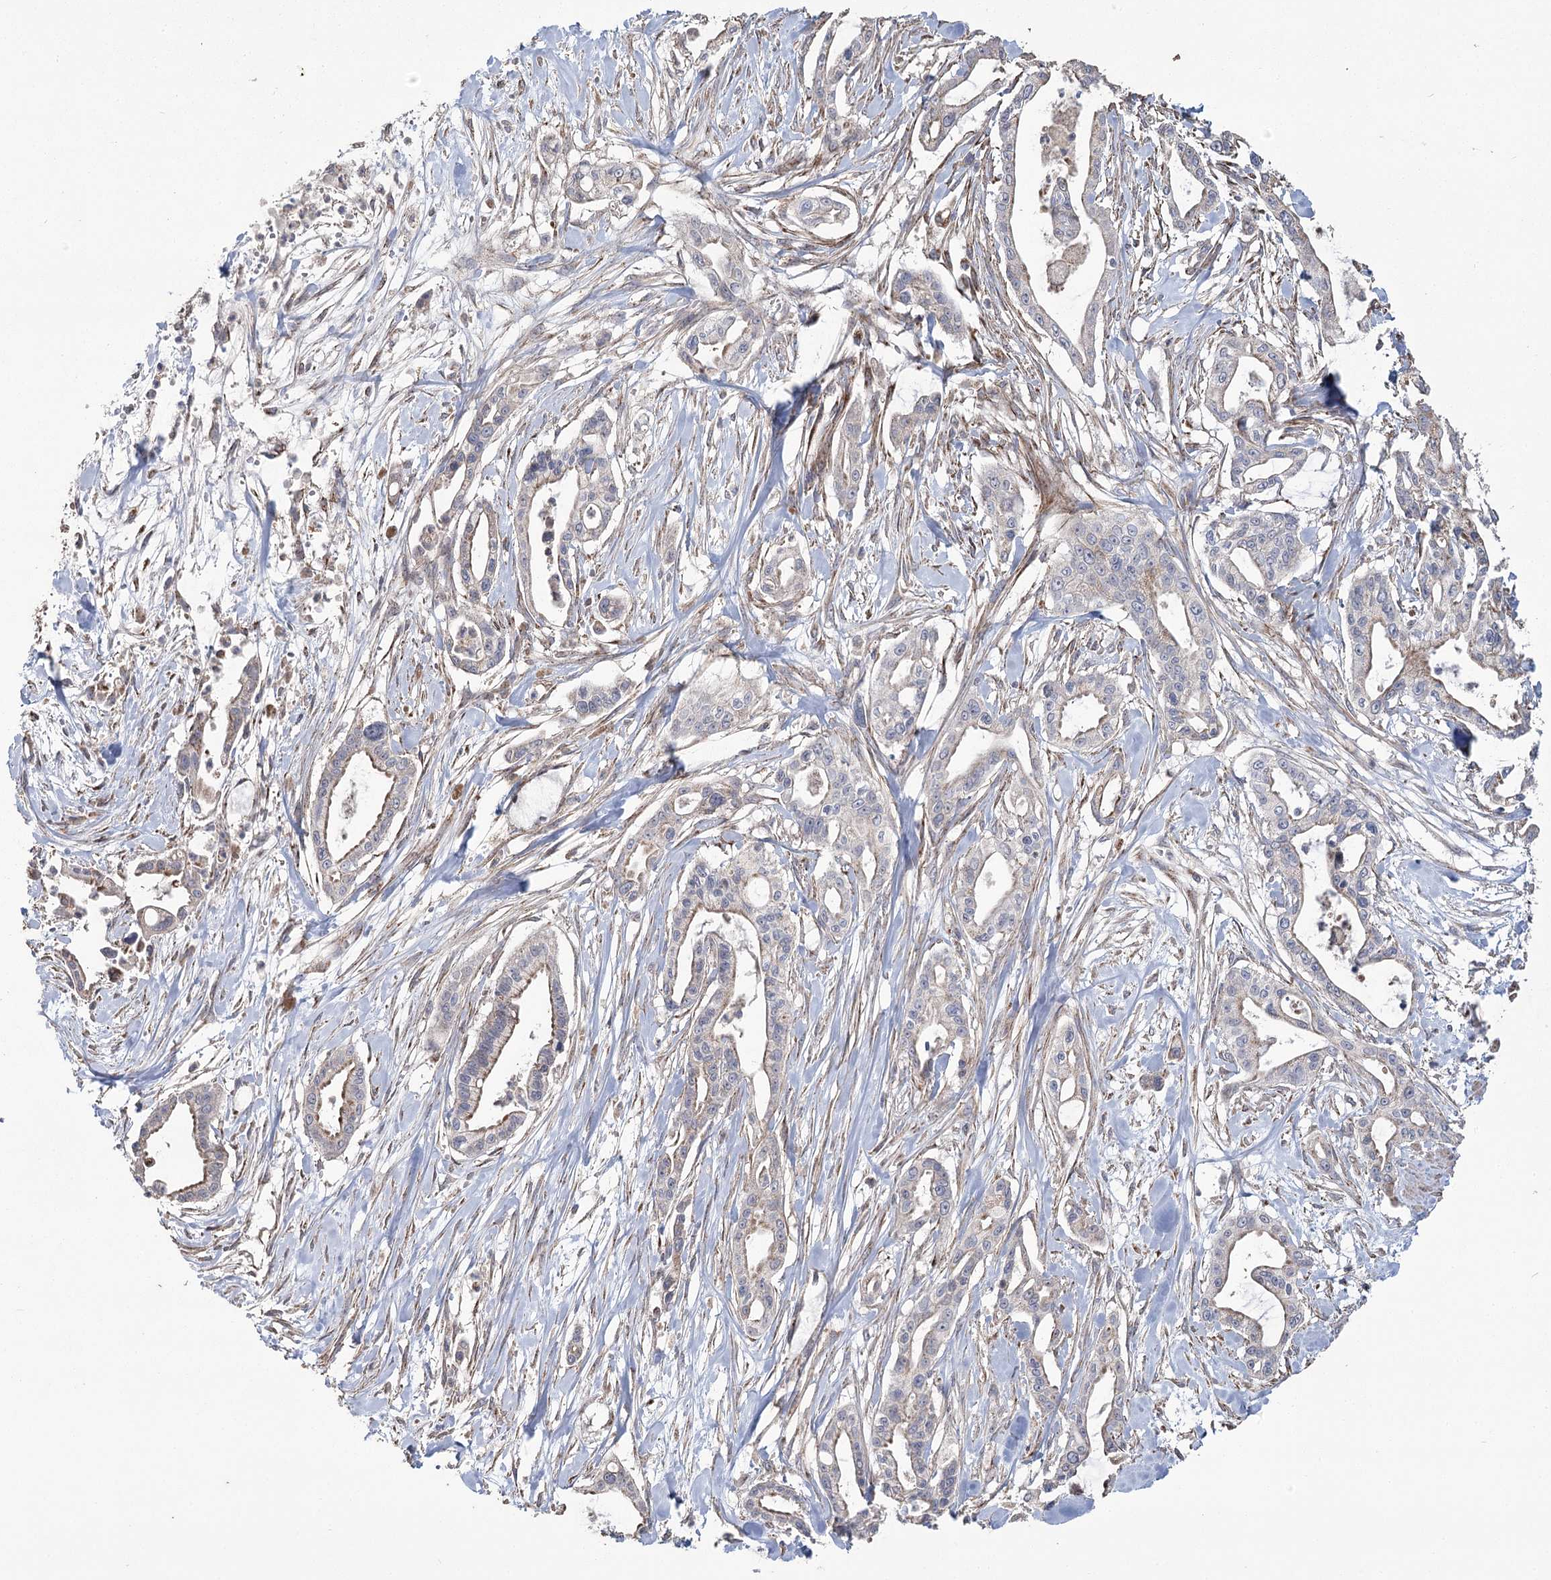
{"staining": {"intensity": "weak", "quantity": "25%-75%", "location": "cytoplasmic/membranous"}, "tissue": "pancreatic cancer", "cell_type": "Tumor cells", "image_type": "cancer", "snomed": [{"axis": "morphology", "description": "Adenocarcinoma, NOS"}, {"axis": "topography", "description": "Pancreas"}], "caption": "Immunohistochemistry (IHC) photomicrograph of human pancreatic cancer stained for a protein (brown), which exhibits low levels of weak cytoplasmic/membranous positivity in approximately 25%-75% of tumor cells.", "gene": "RANBP3L", "patient": {"sex": "male", "age": 68}}